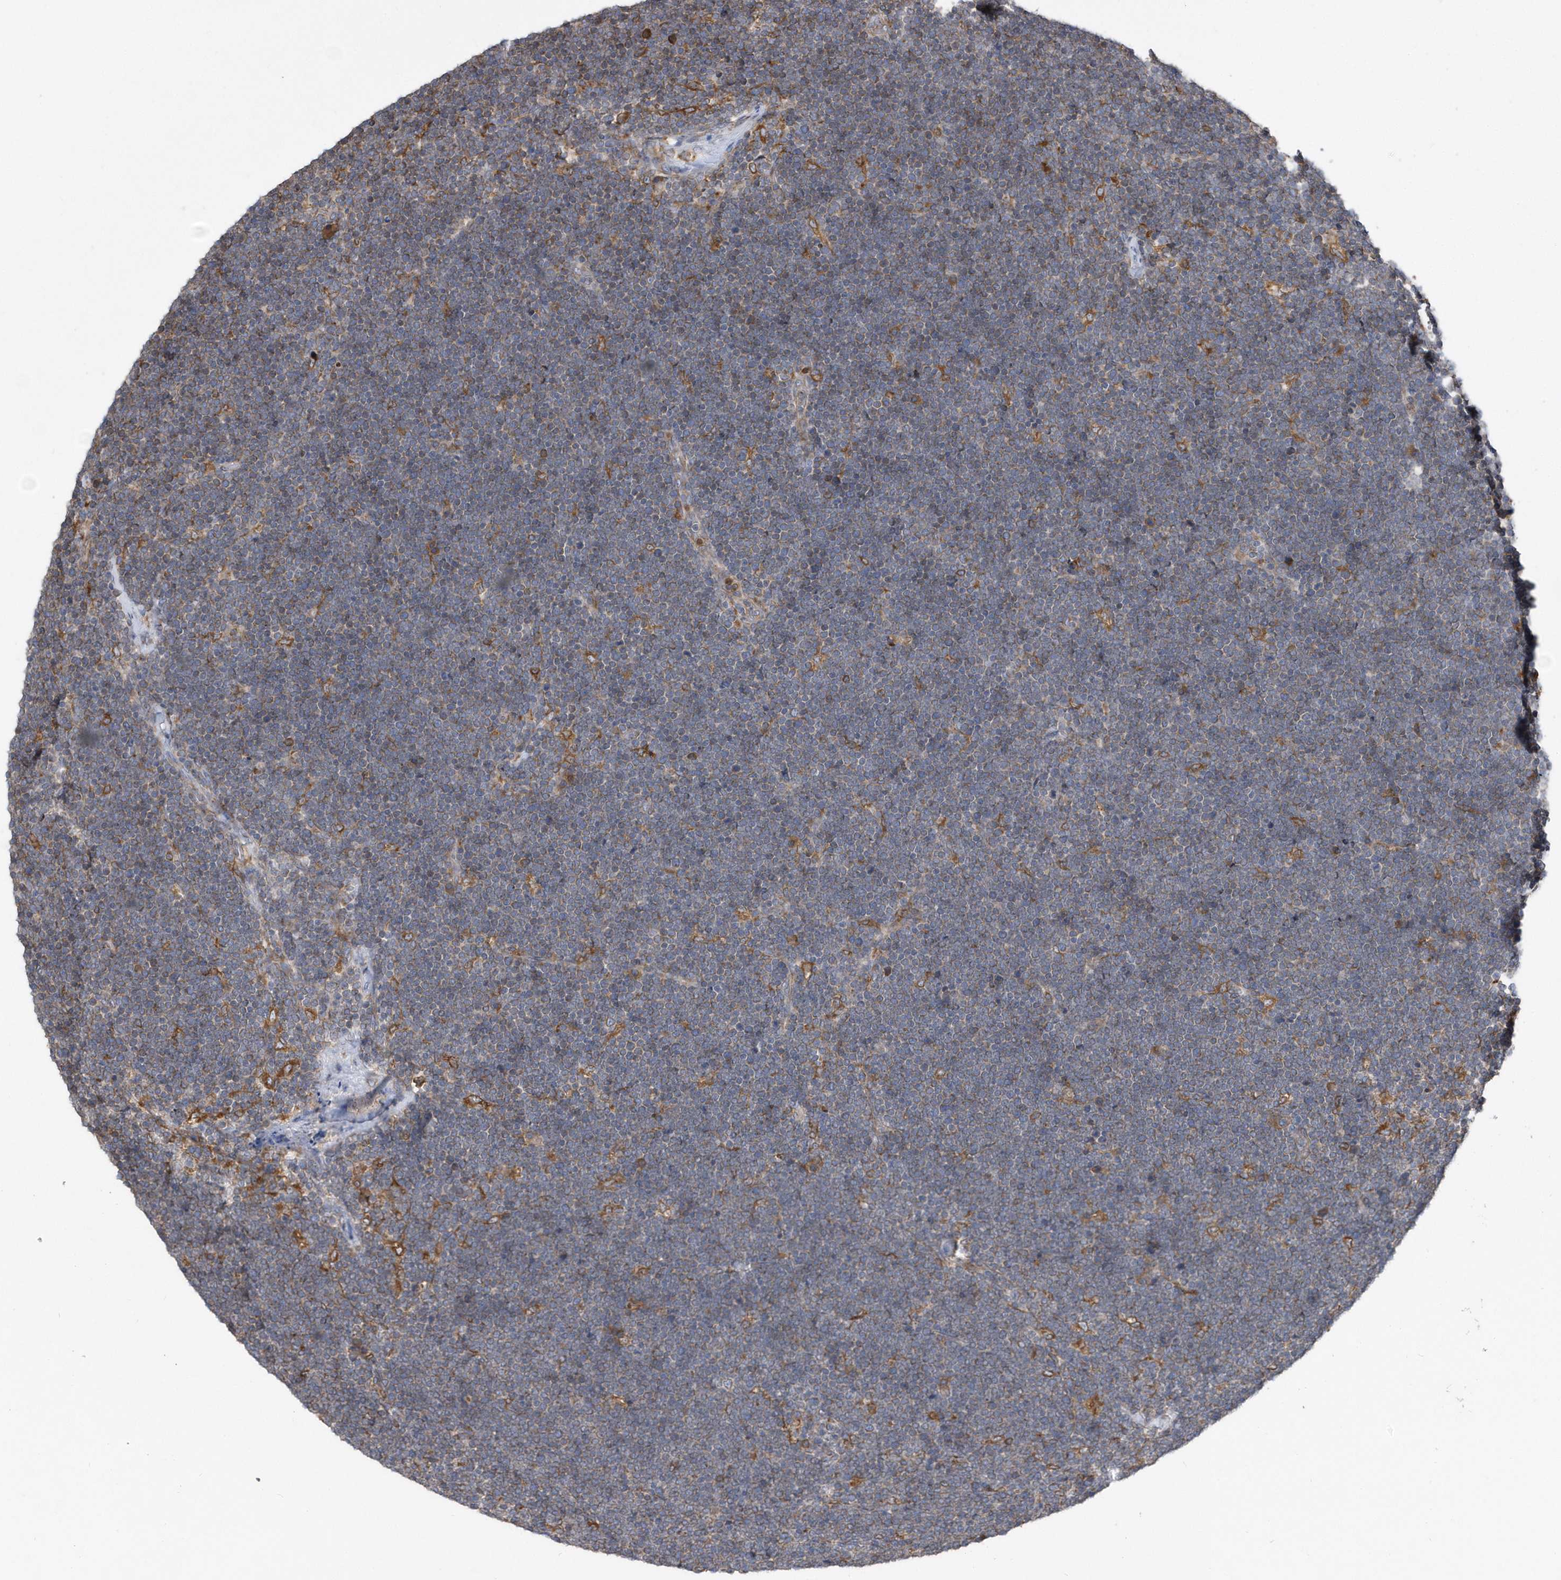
{"staining": {"intensity": "weak", "quantity": "25%-75%", "location": "cytoplasmic/membranous"}, "tissue": "lymphoma", "cell_type": "Tumor cells", "image_type": "cancer", "snomed": [{"axis": "morphology", "description": "Malignant lymphoma, non-Hodgkin's type, High grade"}, {"axis": "topography", "description": "Lymph node"}], "caption": "Approximately 25%-75% of tumor cells in malignant lymphoma, non-Hodgkin's type (high-grade) reveal weak cytoplasmic/membranous protein expression as visualized by brown immunohistochemical staining.", "gene": "VAMP7", "patient": {"sex": "male", "age": 13}}